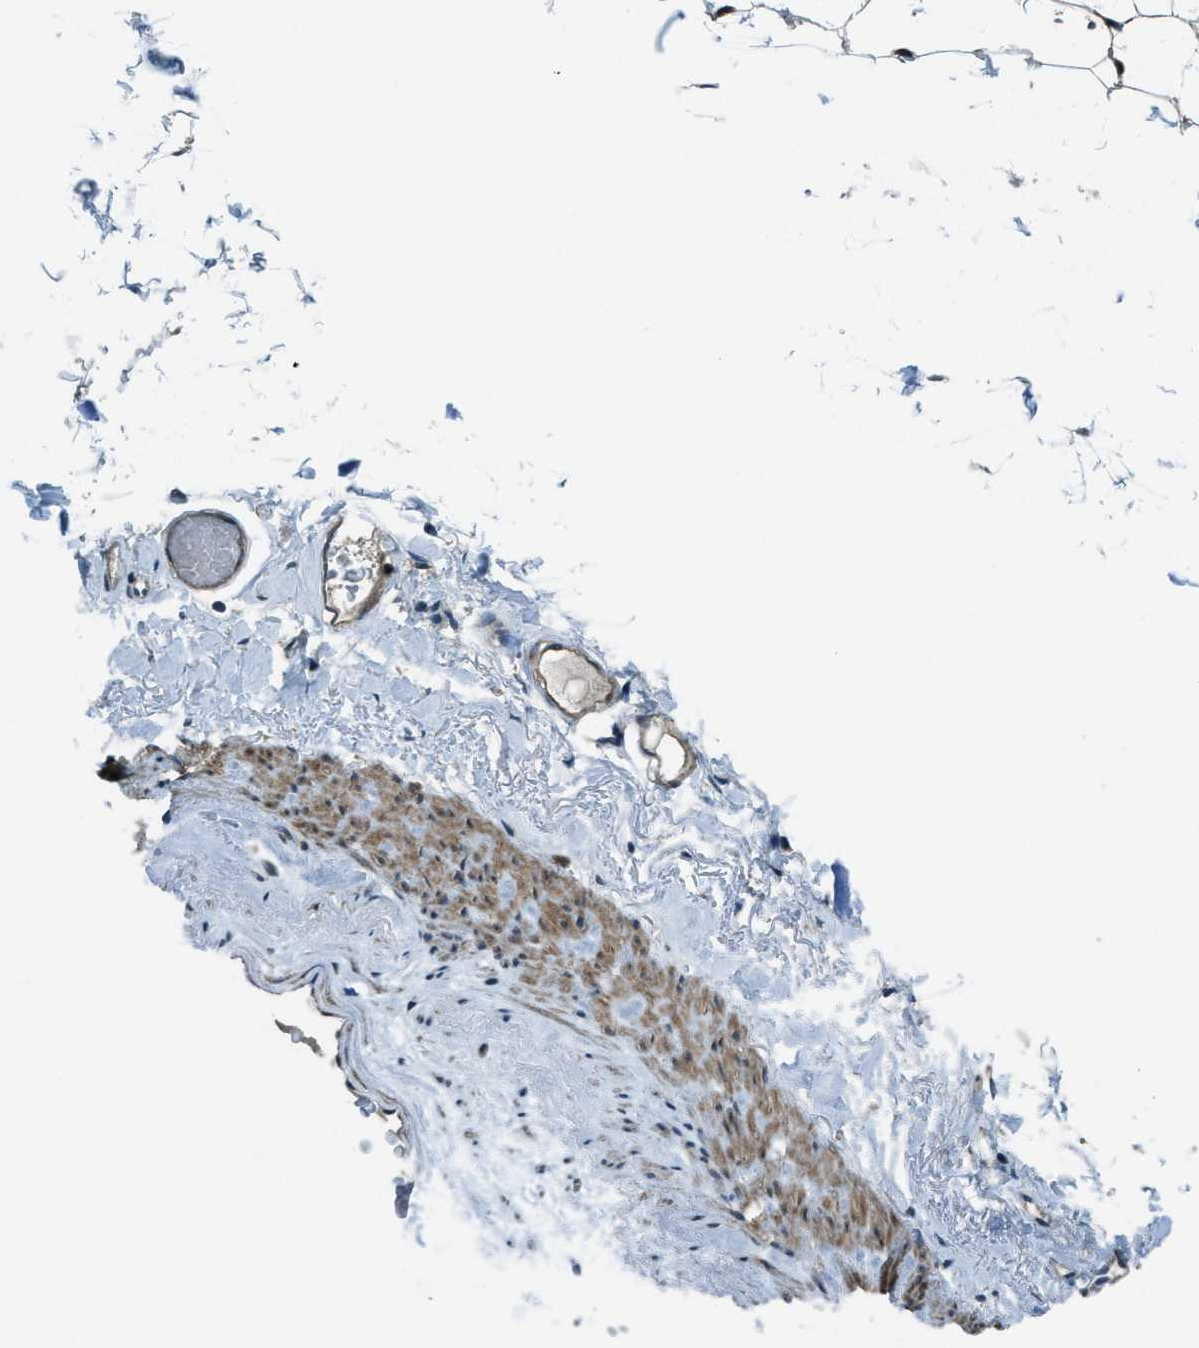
{"staining": {"intensity": "moderate", "quantity": "25%-75%", "location": "cytoplasmic/membranous"}, "tissue": "adipose tissue", "cell_type": "Adipocytes", "image_type": "normal", "snomed": [{"axis": "morphology", "description": "Normal tissue, NOS"}, {"axis": "topography", "description": "Breast"}, {"axis": "topography", "description": "Soft tissue"}], "caption": "DAB (3,3'-diaminobenzidine) immunohistochemical staining of benign human adipose tissue shows moderate cytoplasmic/membranous protein staining in approximately 25%-75% of adipocytes.", "gene": "NPEPL1", "patient": {"sex": "female", "age": 75}}